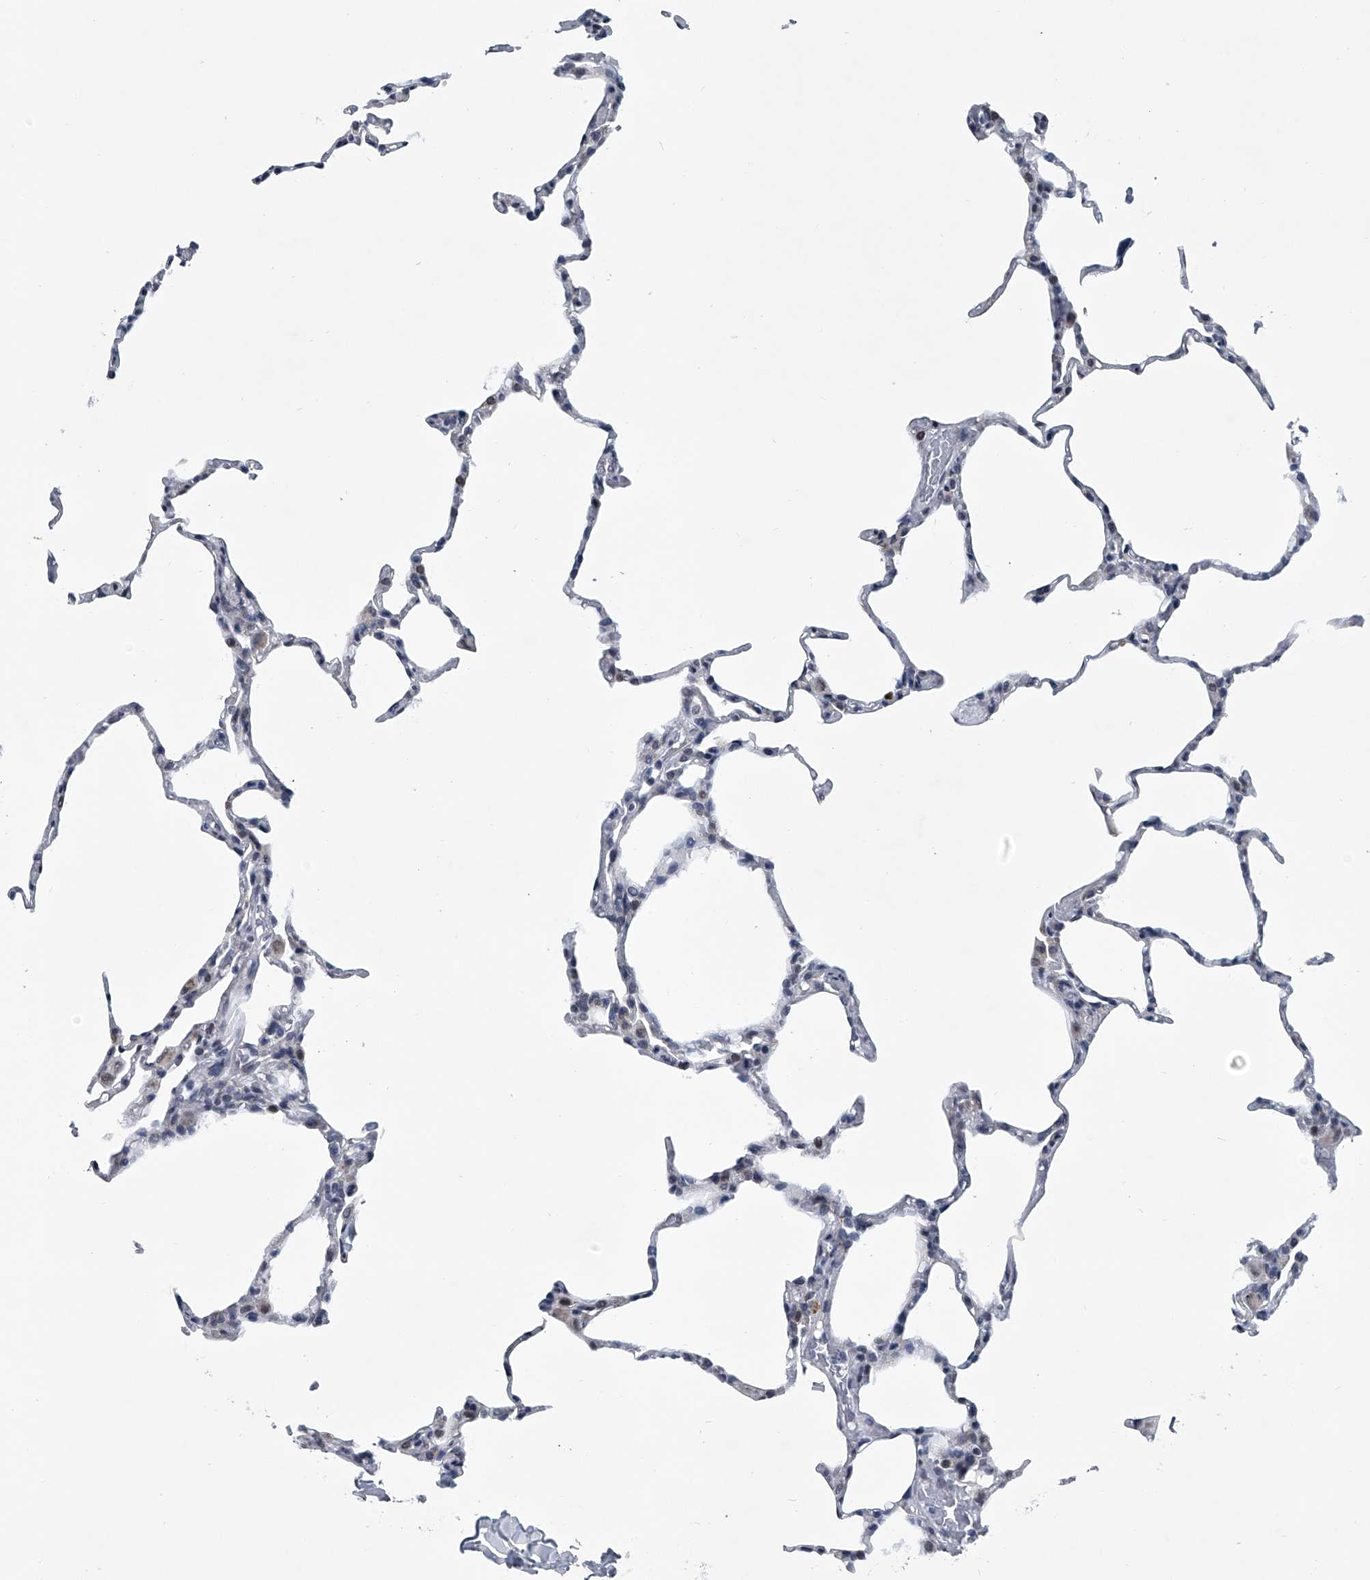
{"staining": {"intensity": "negative", "quantity": "none", "location": "none"}, "tissue": "lung", "cell_type": "Alveolar cells", "image_type": "normal", "snomed": [{"axis": "morphology", "description": "Normal tissue, NOS"}, {"axis": "topography", "description": "Lung"}], "caption": "This is a photomicrograph of IHC staining of unremarkable lung, which shows no staining in alveolar cells. The staining is performed using DAB brown chromogen with nuclei counter-stained in using hematoxylin.", "gene": "PPP2R5D", "patient": {"sex": "male", "age": 20}}